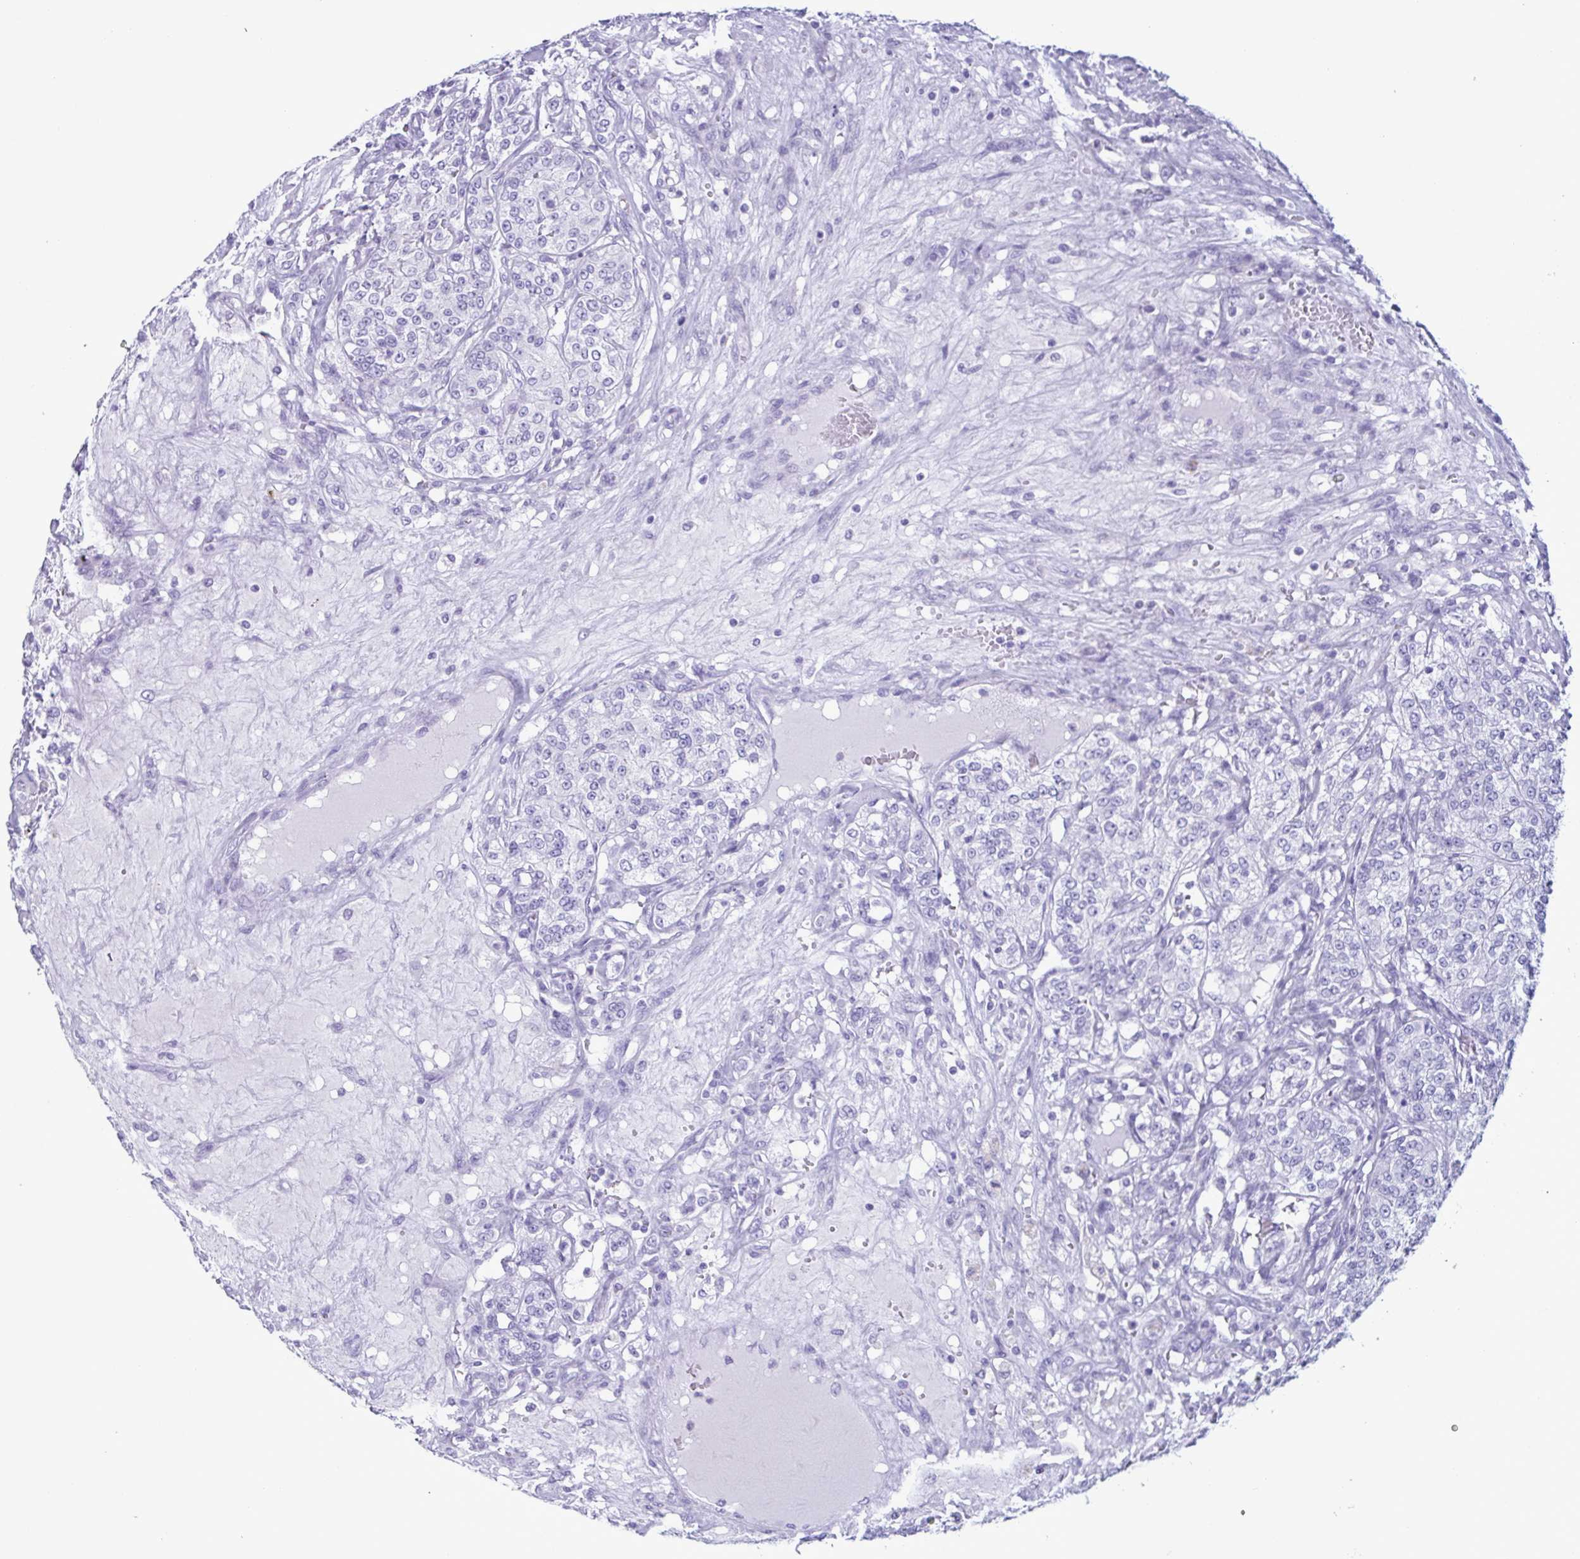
{"staining": {"intensity": "negative", "quantity": "none", "location": "none"}, "tissue": "renal cancer", "cell_type": "Tumor cells", "image_type": "cancer", "snomed": [{"axis": "morphology", "description": "Adenocarcinoma, NOS"}, {"axis": "topography", "description": "Kidney"}], "caption": "Renal adenocarcinoma was stained to show a protein in brown. There is no significant positivity in tumor cells.", "gene": "LTF", "patient": {"sex": "female", "age": 63}}